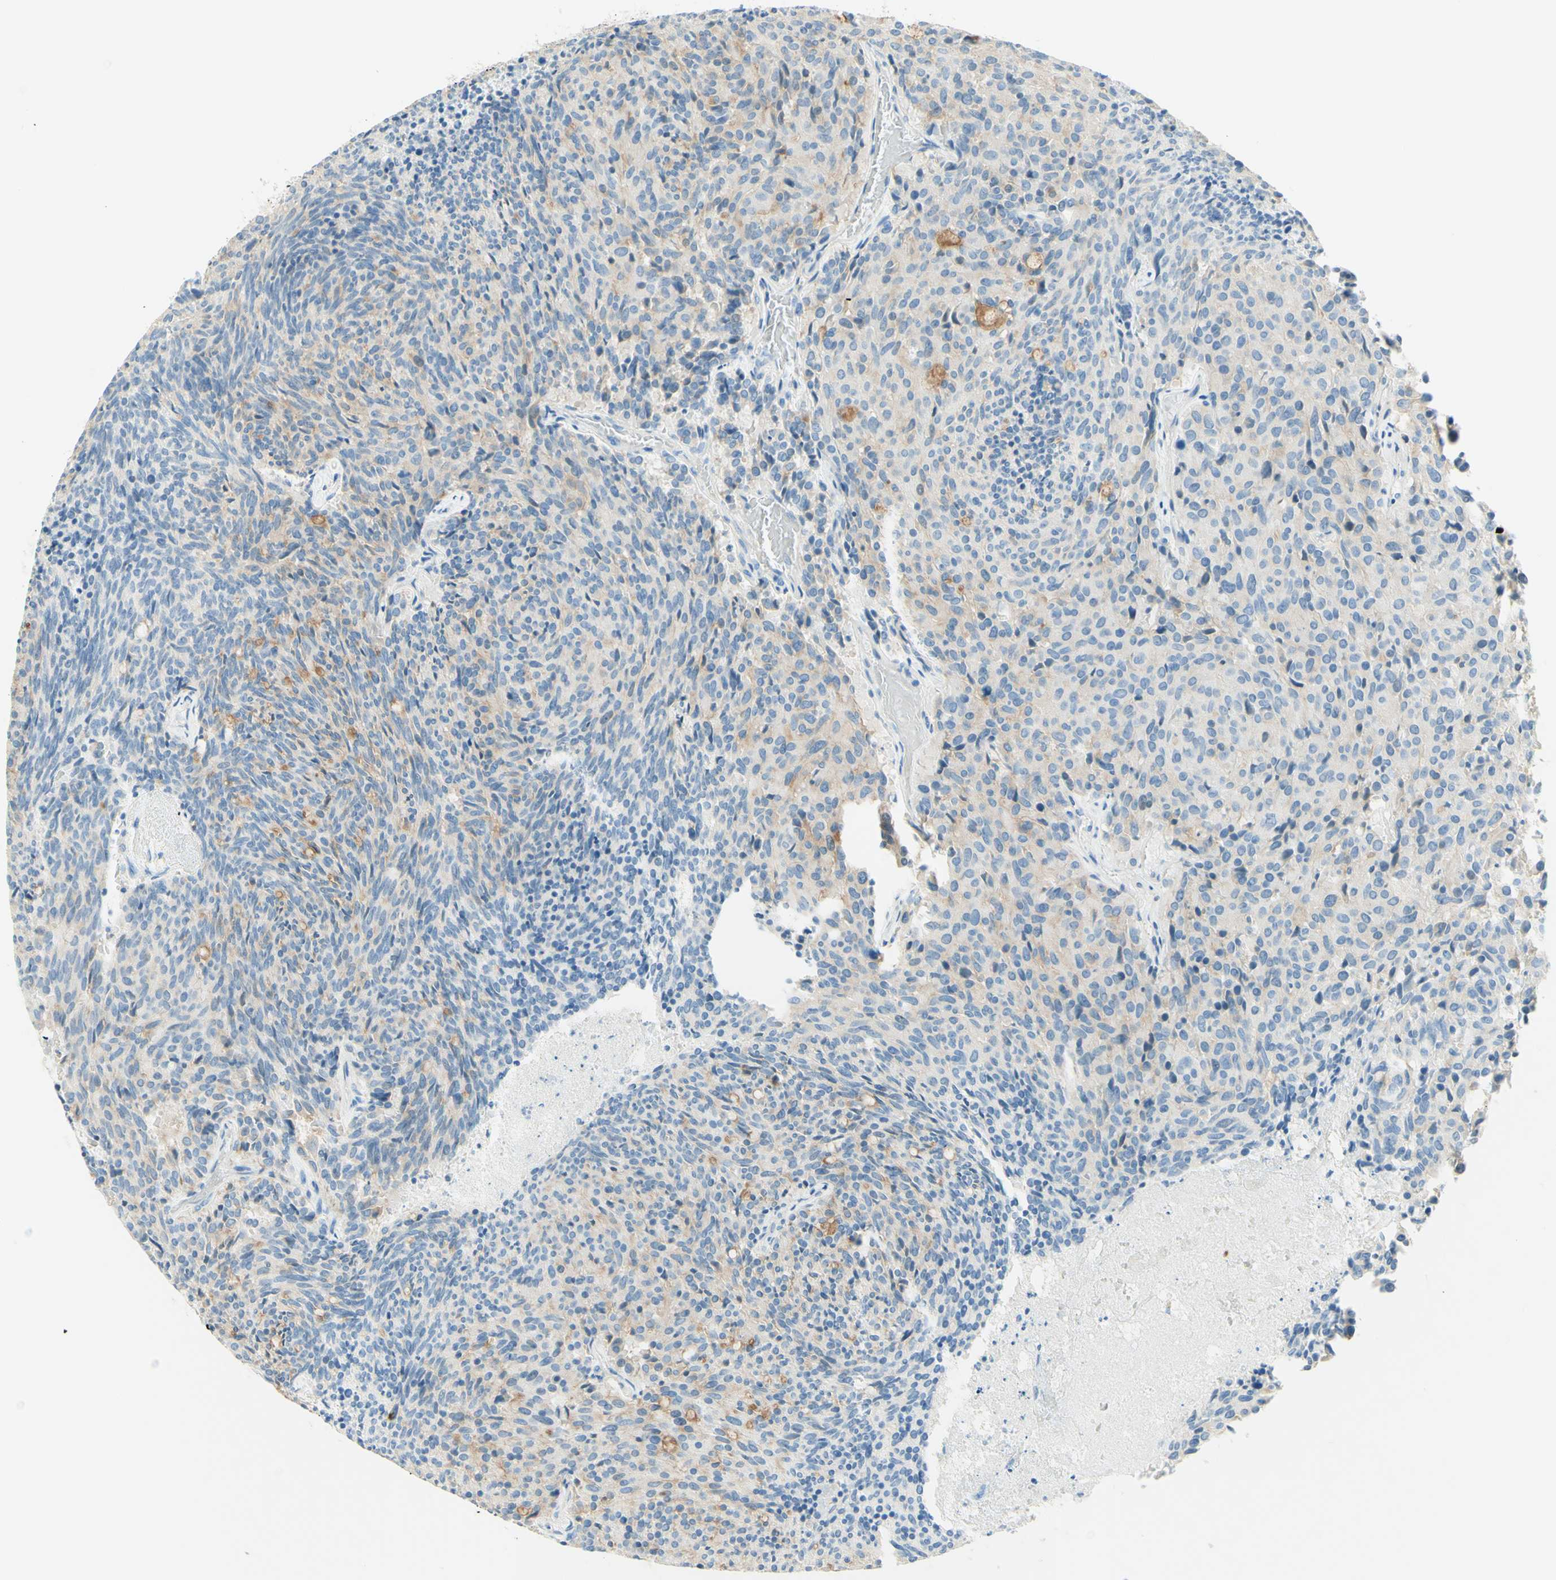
{"staining": {"intensity": "weak", "quantity": "<25%", "location": "cytoplasmic/membranous"}, "tissue": "carcinoid", "cell_type": "Tumor cells", "image_type": "cancer", "snomed": [{"axis": "morphology", "description": "Carcinoid, malignant, NOS"}, {"axis": "topography", "description": "Pancreas"}], "caption": "DAB (3,3'-diaminobenzidine) immunohistochemical staining of malignant carcinoid demonstrates no significant staining in tumor cells.", "gene": "TMEM132D", "patient": {"sex": "female", "age": 54}}